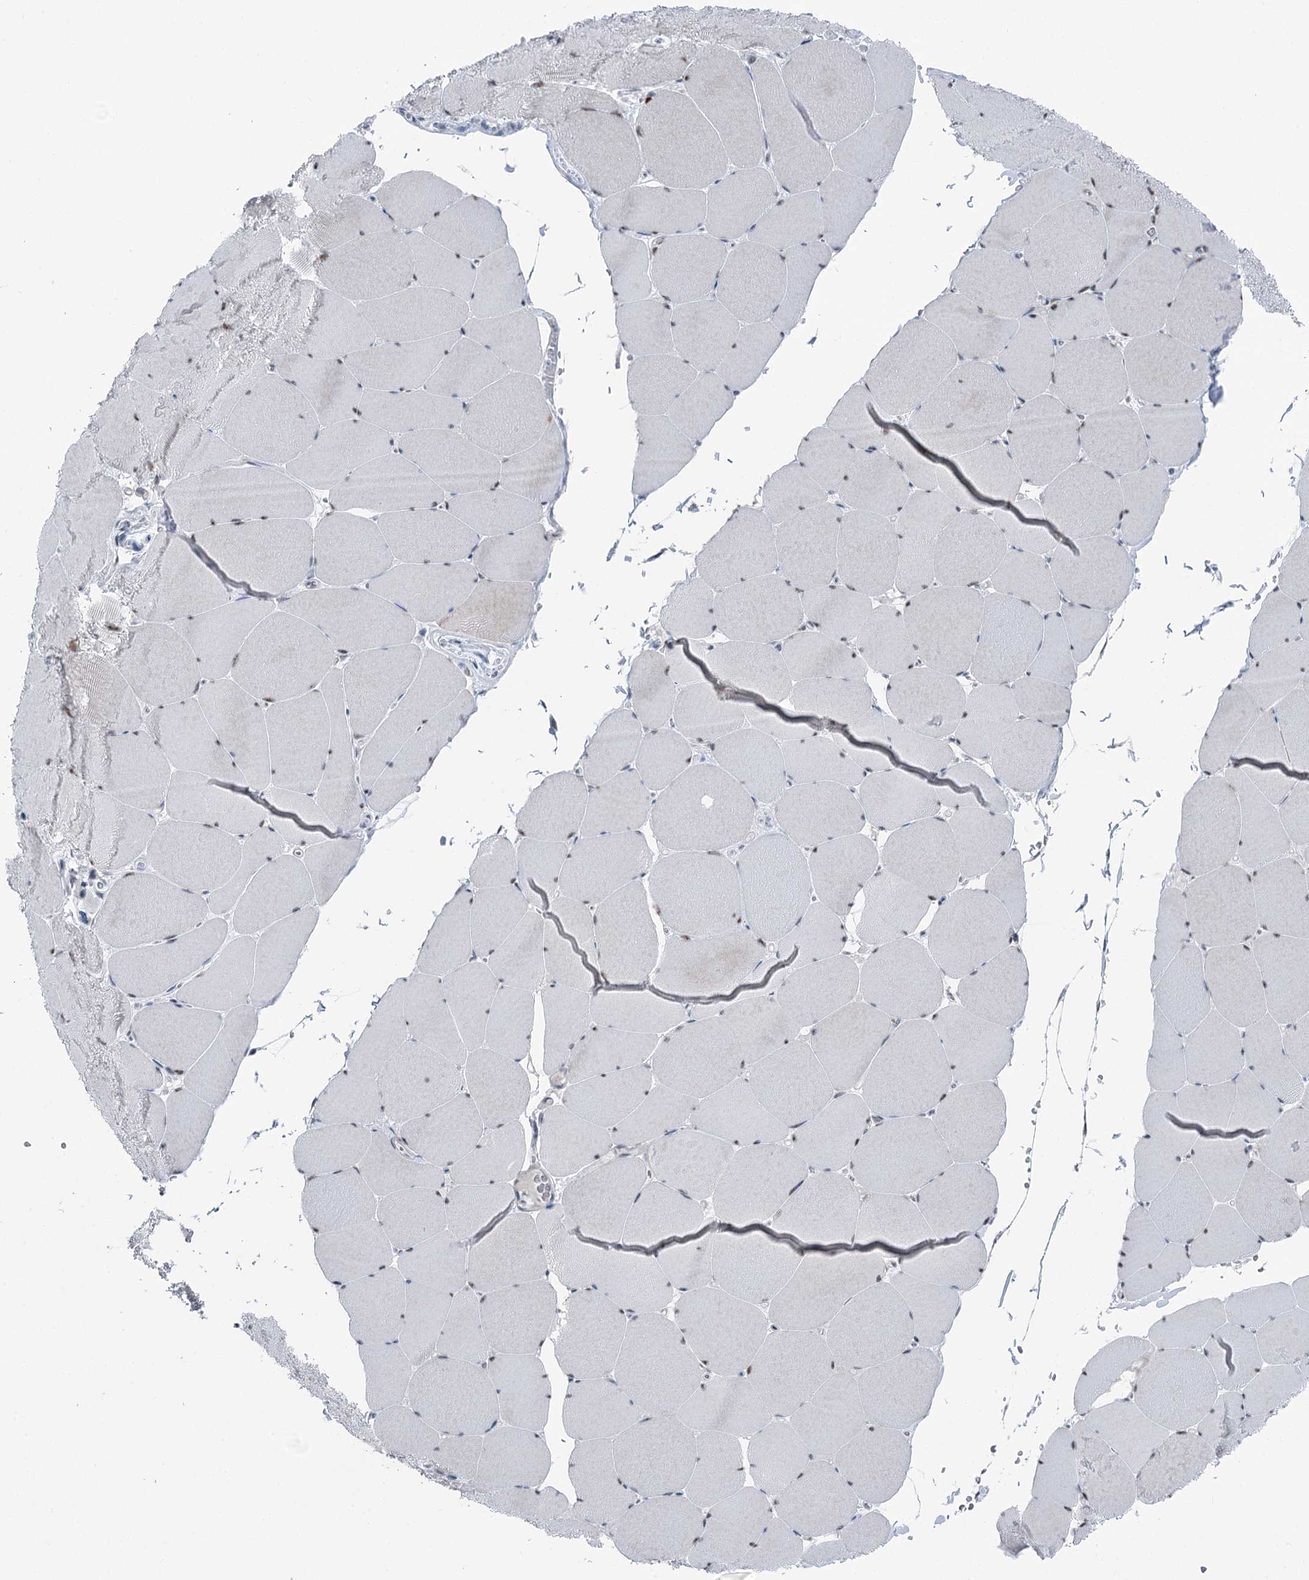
{"staining": {"intensity": "weak", "quantity": "<25%", "location": "nuclear"}, "tissue": "skeletal muscle", "cell_type": "Myocytes", "image_type": "normal", "snomed": [{"axis": "morphology", "description": "Normal tissue, NOS"}, {"axis": "topography", "description": "Skeletal muscle"}, {"axis": "topography", "description": "Head-Neck"}], "caption": "Immunohistochemistry of unremarkable human skeletal muscle displays no positivity in myocytes.", "gene": "STEEP1", "patient": {"sex": "male", "age": 66}}